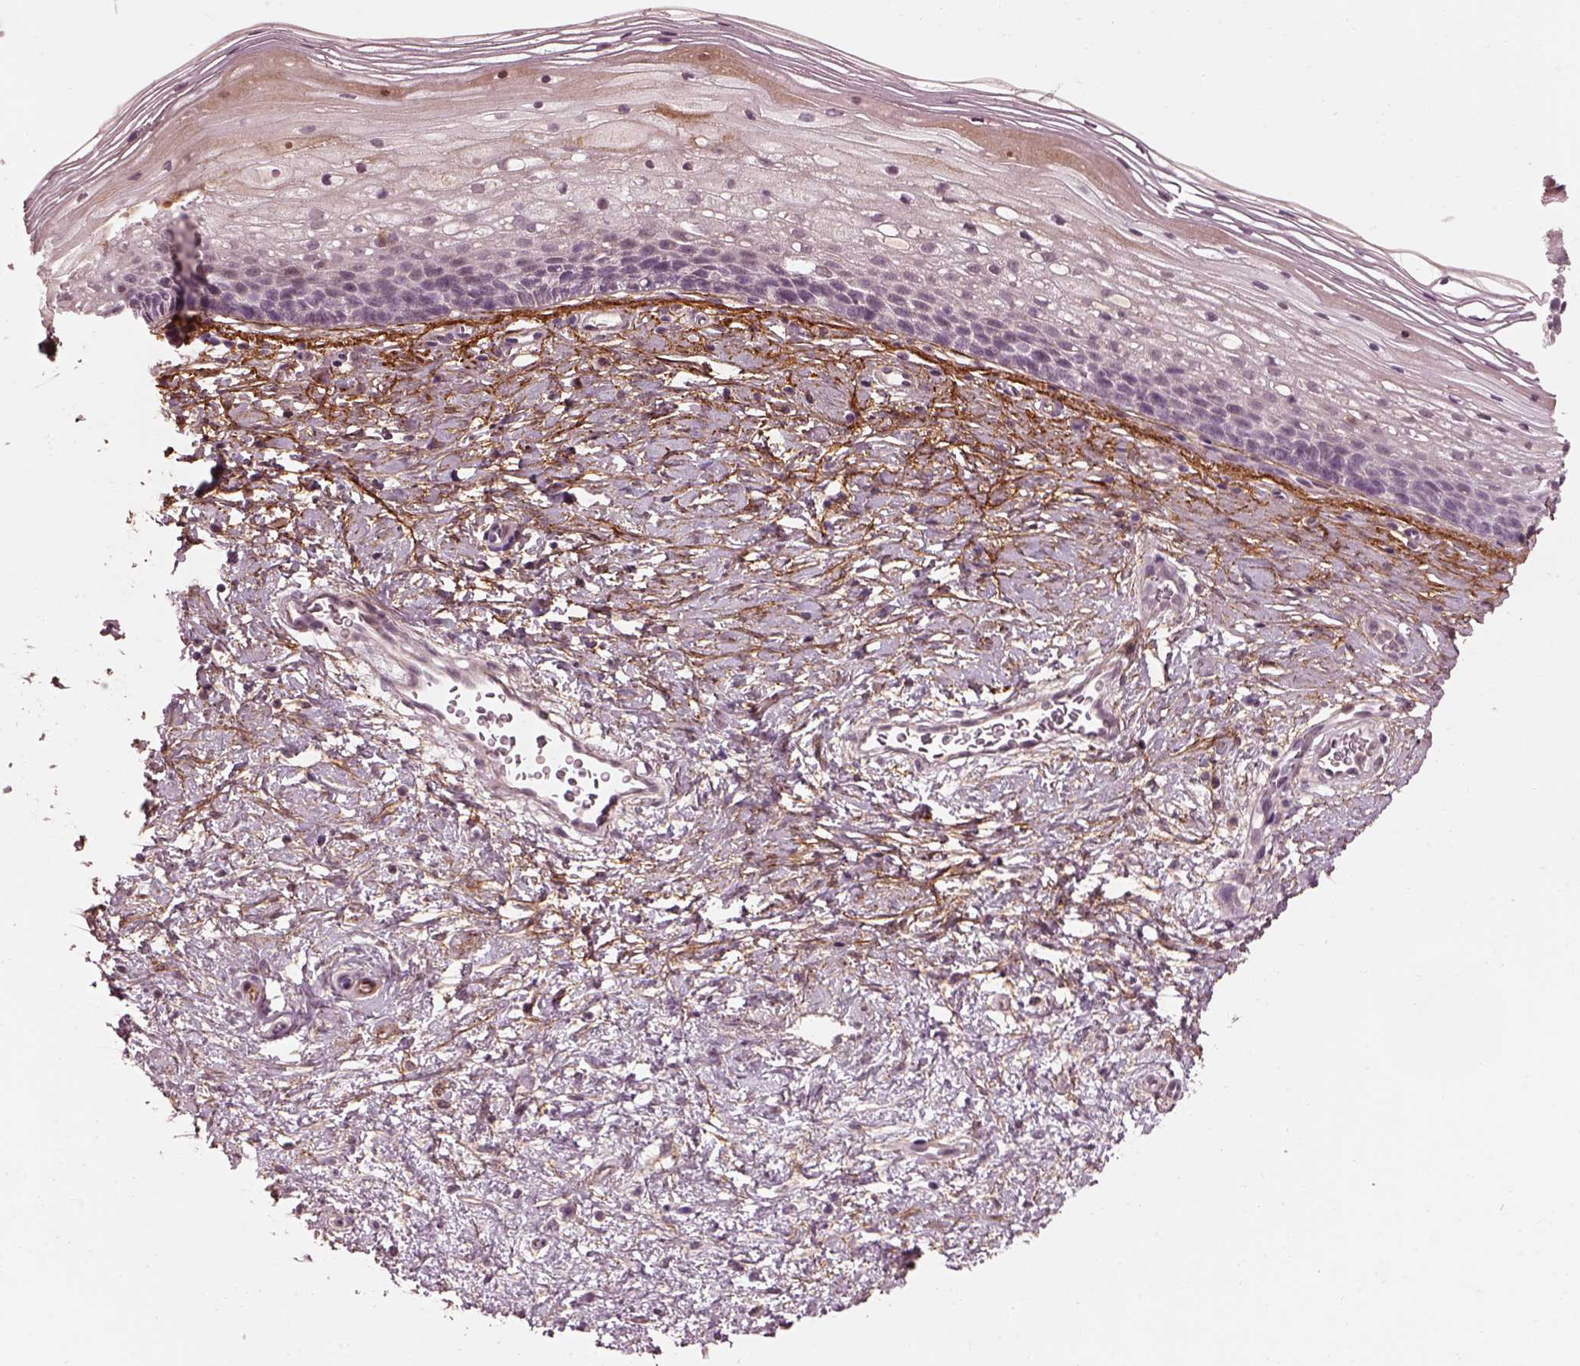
{"staining": {"intensity": "negative", "quantity": "none", "location": "none"}, "tissue": "cervix", "cell_type": "Glandular cells", "image_type": "normal", "snomed": [{"axis": "morphology", "description": "Normal tissue, NOS"}, {"axis": "topography", "description": "Cervix"}], "caption": "A high-resolution photomicrograph shows IHC staining of normal cervix, which reveals no significant staining in glandular cells.", "gene": "EFEMP1", "patient": {"sex": "female", "age": 34}}